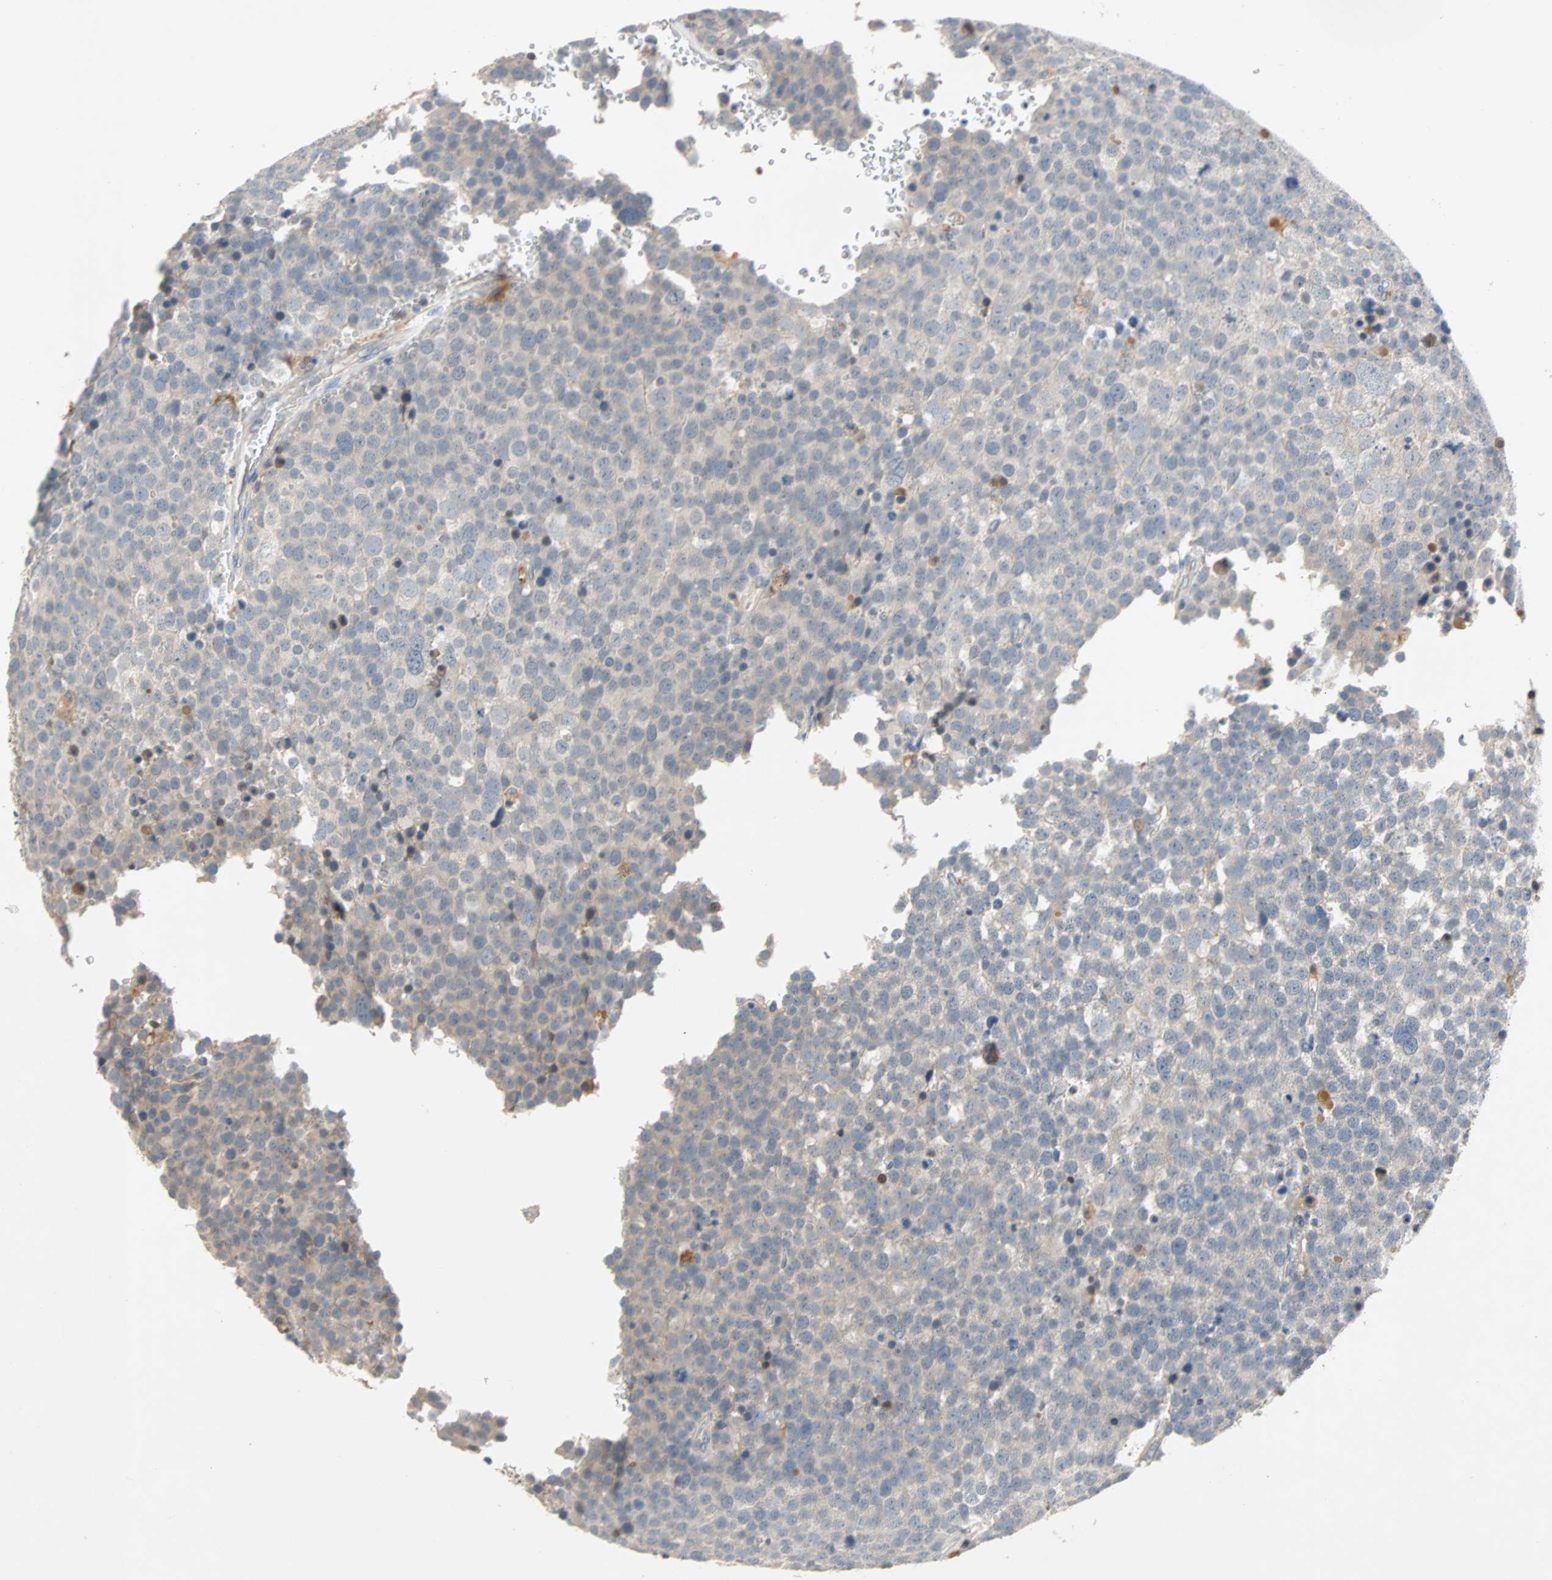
{"staining": {"intensity": "negative", "quantity": "none", "location": "none"}, "tissue": "testis cancer", "cell_type": "Tumor cells", "image_type": "cancer", "snomed": [{"axis": "morphology", "description": "Seminoma, NOS"}, {"axis": "topography", "description": "Testis"}], "caption": "Testis seminoma was stained to show a protein in brown. There is no significant positivity in tumor cells.", "gene": "MAP4K1", "patient": {"sex": "male", "age": 71}}